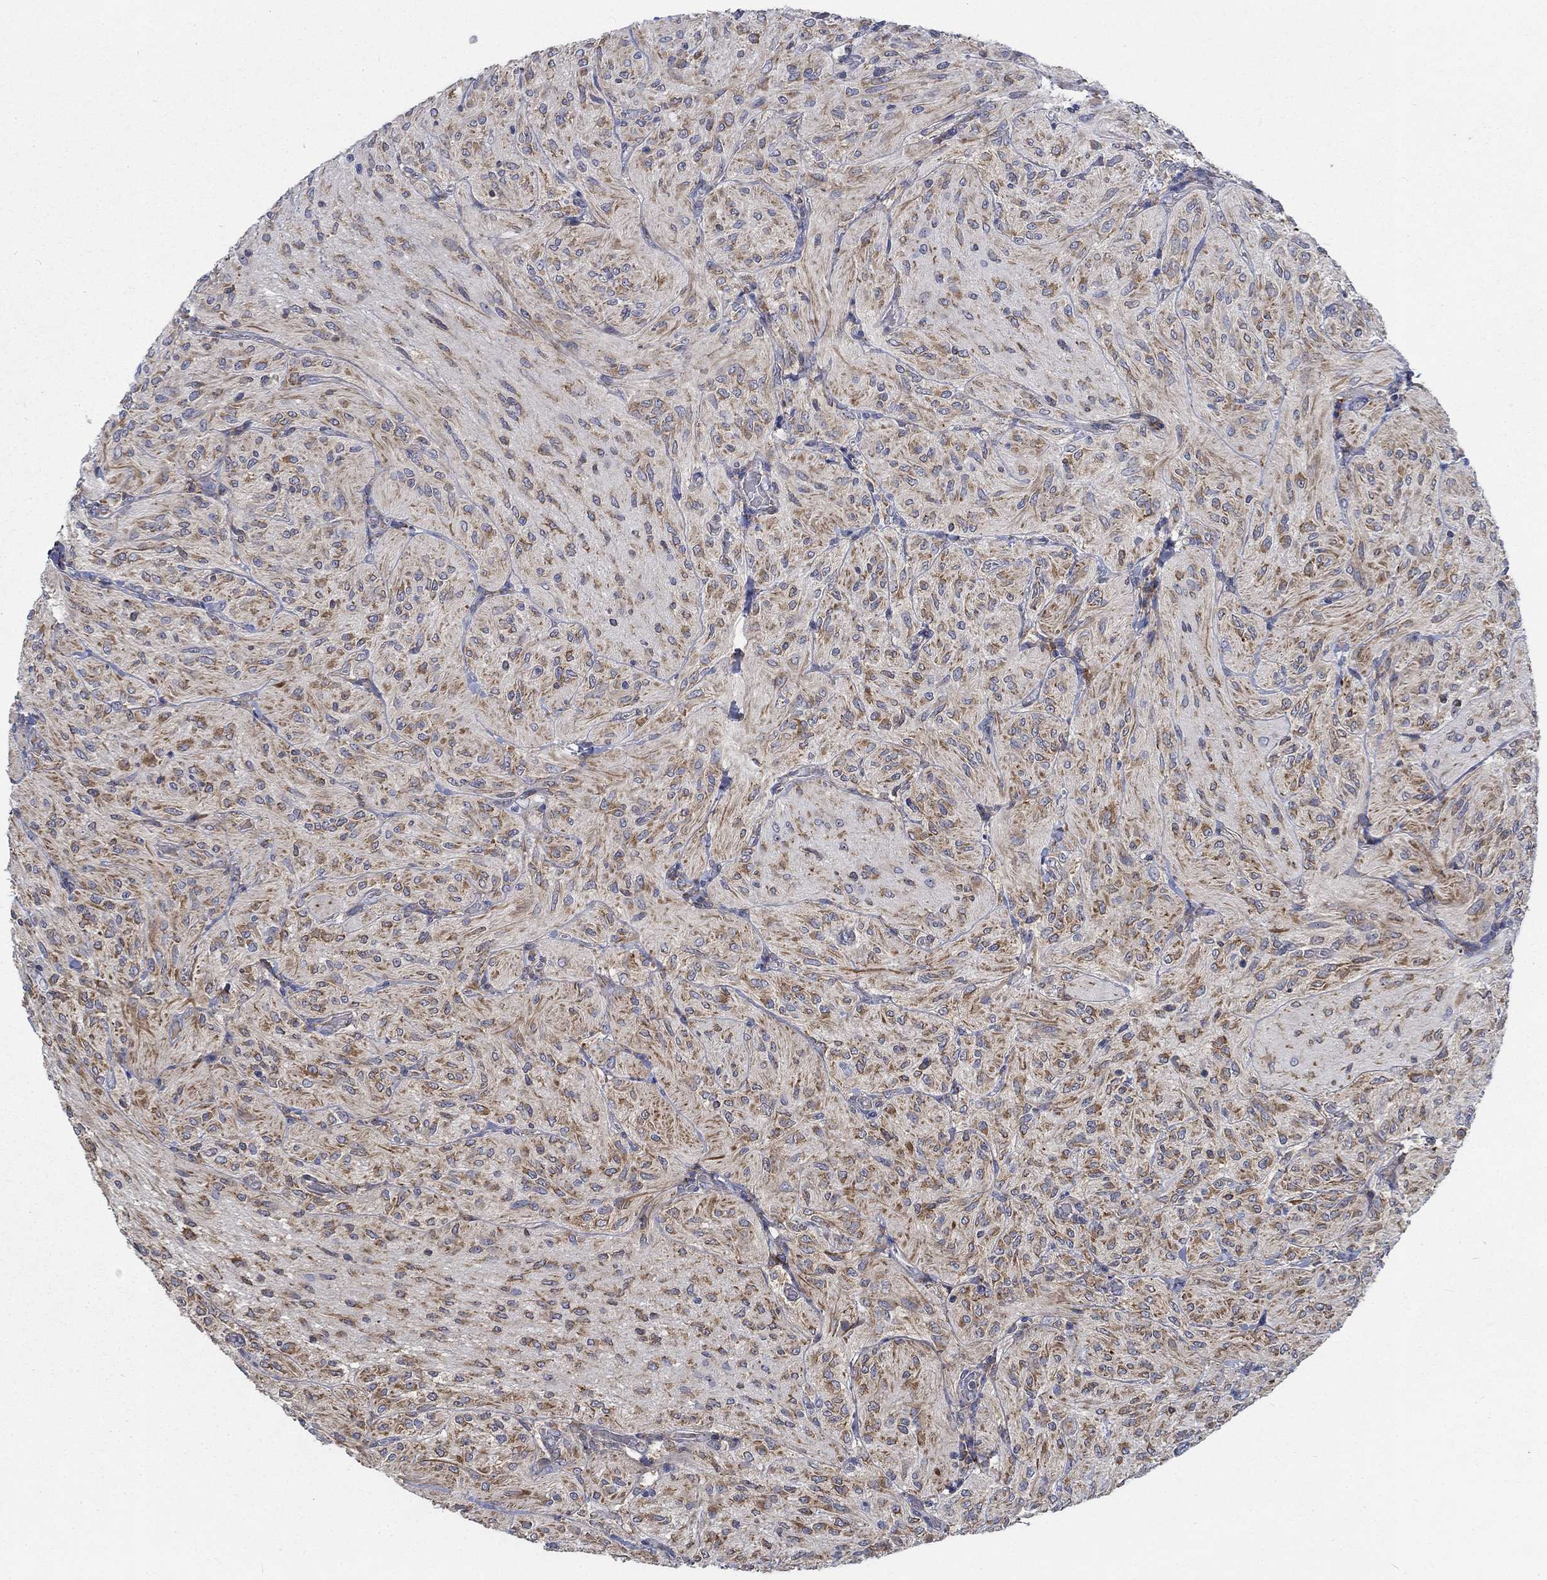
{"staining": {"intensity": "moderate", "quantity": "25%-75%", "location": "cytoplasmic/membranous"}, "tissue": "glioma", "cell_type": "Tumor cells", "image_type": "cancer", "snomed": [{"axis": "morphology", "description": "Glioma, malignant, Low grade"}, {"axis": "topography", "description": "Brain"}], "caption": "Immunohistochemistry of human glioma reveals medium levels of moderate cytoplasmic/membranous expression in about 25%-75% of tumor cells.", "gene": "MMP24", "patient": {"sex": "male", "age": 3}}